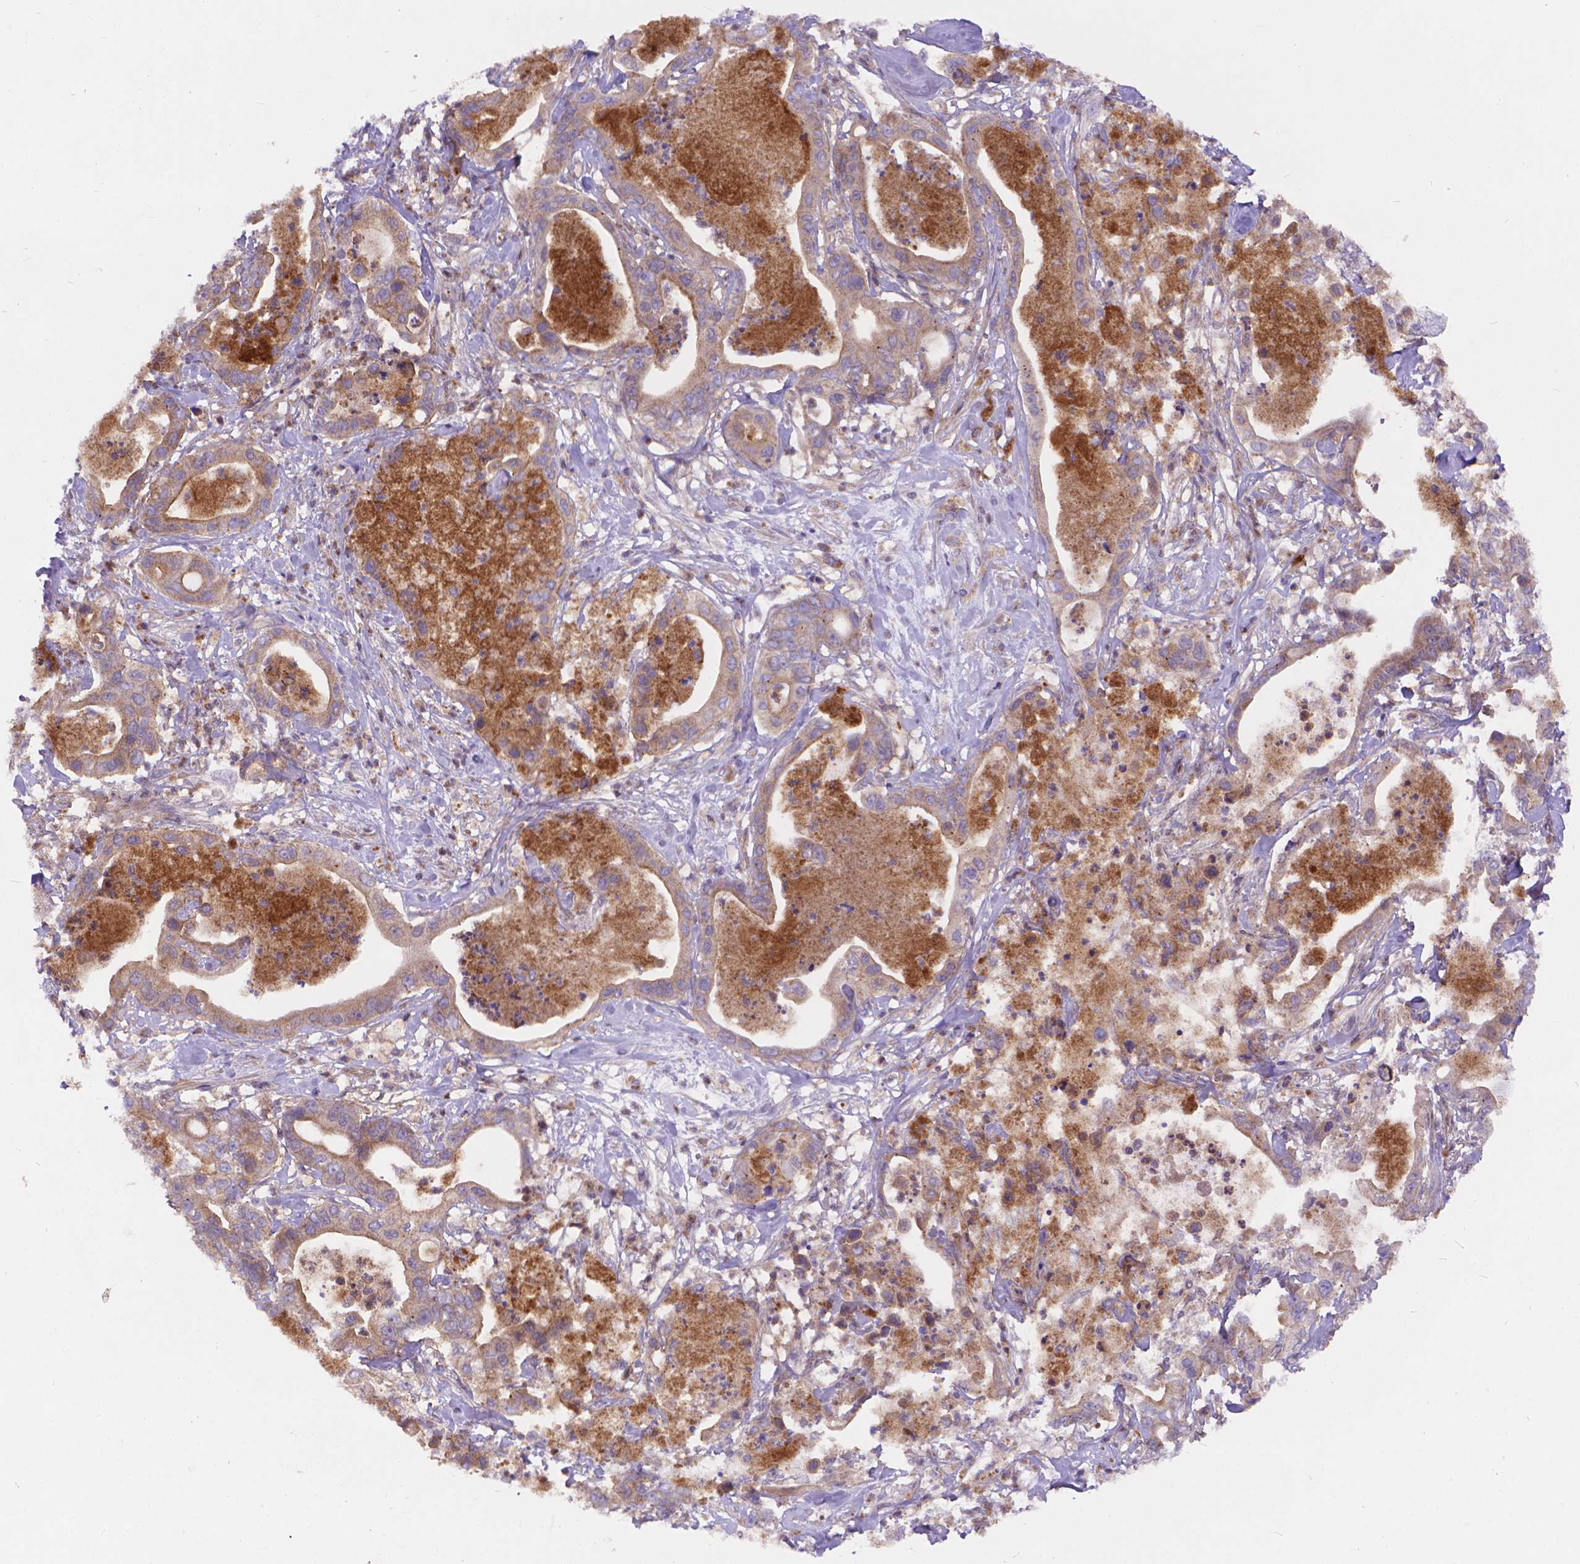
{"staining": {"intensity": "weak", "quantity": "<25%", "location": "cytoplasmic/membranous"}, "tissue": "pancreatic cancer", "cell_type": "Tumor cells", "image_type": "cancer", "snomed": [{"axis": "morphology", "description": "Adenocarcinoma, NOS"}, {"axis": "topography", "description": "Pancreas"}], "caption": "Pancreatic cancer (adenocarcinoma) stained for a protein using immunohistochemistry (IHC) displays no positivity tumor cells.", "gene": "ARAP1", "patient": {"sex": "male", "age": 71}}